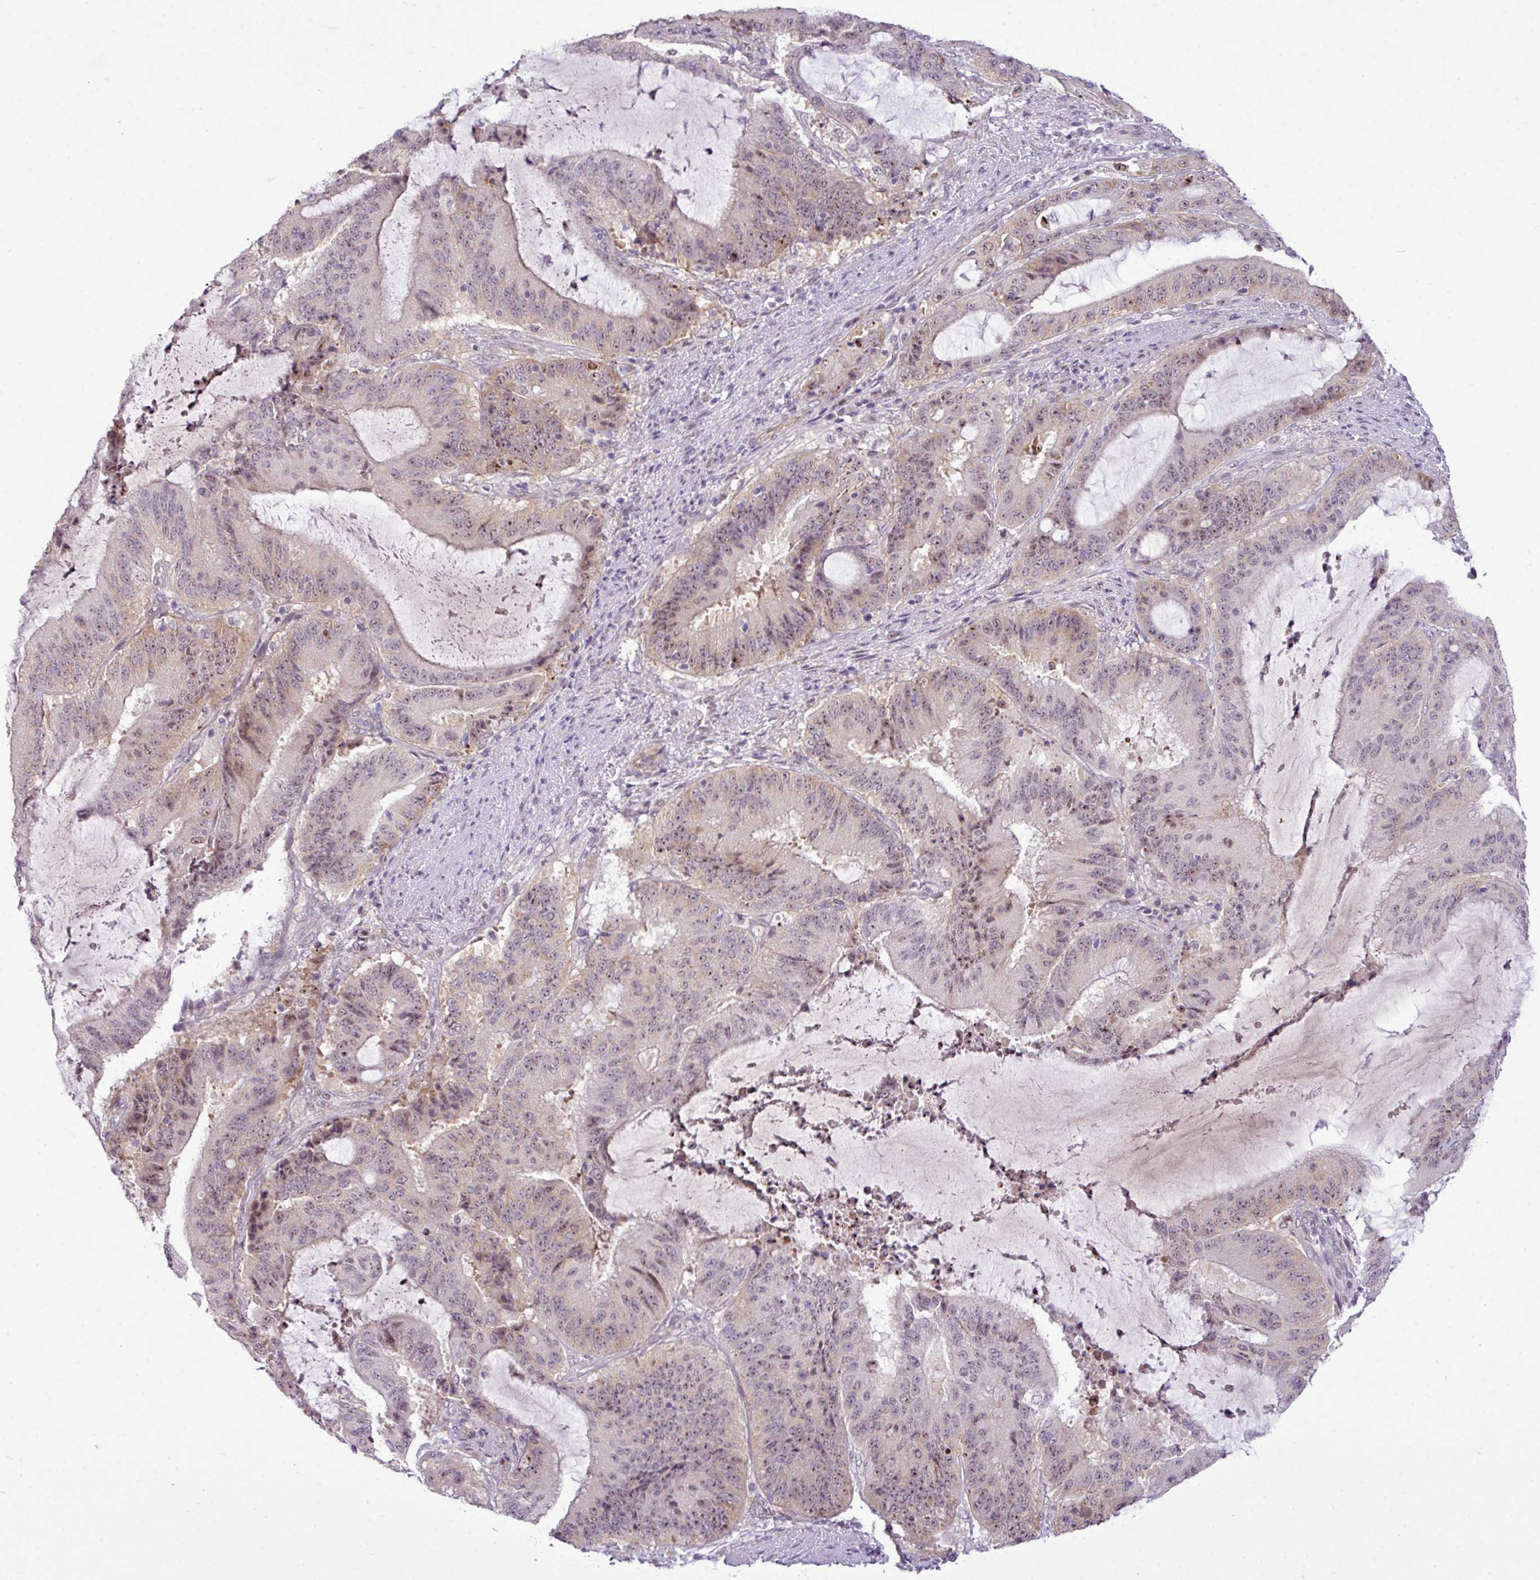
{"staining": {"intensity": "weak", "quantity": "25%-75%", "location": "cytoplasmic/membranous,nuclear"}, "tissue": "liver cancer", "cell_type": "Tumor cells", "image_type": "cancer", "snomed": [{"axis": "morphology", "description": "Normal tissue, NOS"}, {"axis": "morphology", "description": "Cholangiocarcinoma"}, {"axis": "topography", "description": "Liver"}, {"axis": "topography", "description": "Peripheral nerve tissue"}], "caption": "A low amount of weak cytoplasmic/membranous and nuclear positivity is seen in about 25%-75% of tumor cells in cholangiocarcinoma (liver) tissue. (brown staining indicates protein expression, while blue staining denotes nuclei).", "gene": "MAK16", "patient": {"sex": "female", "age": 73}}